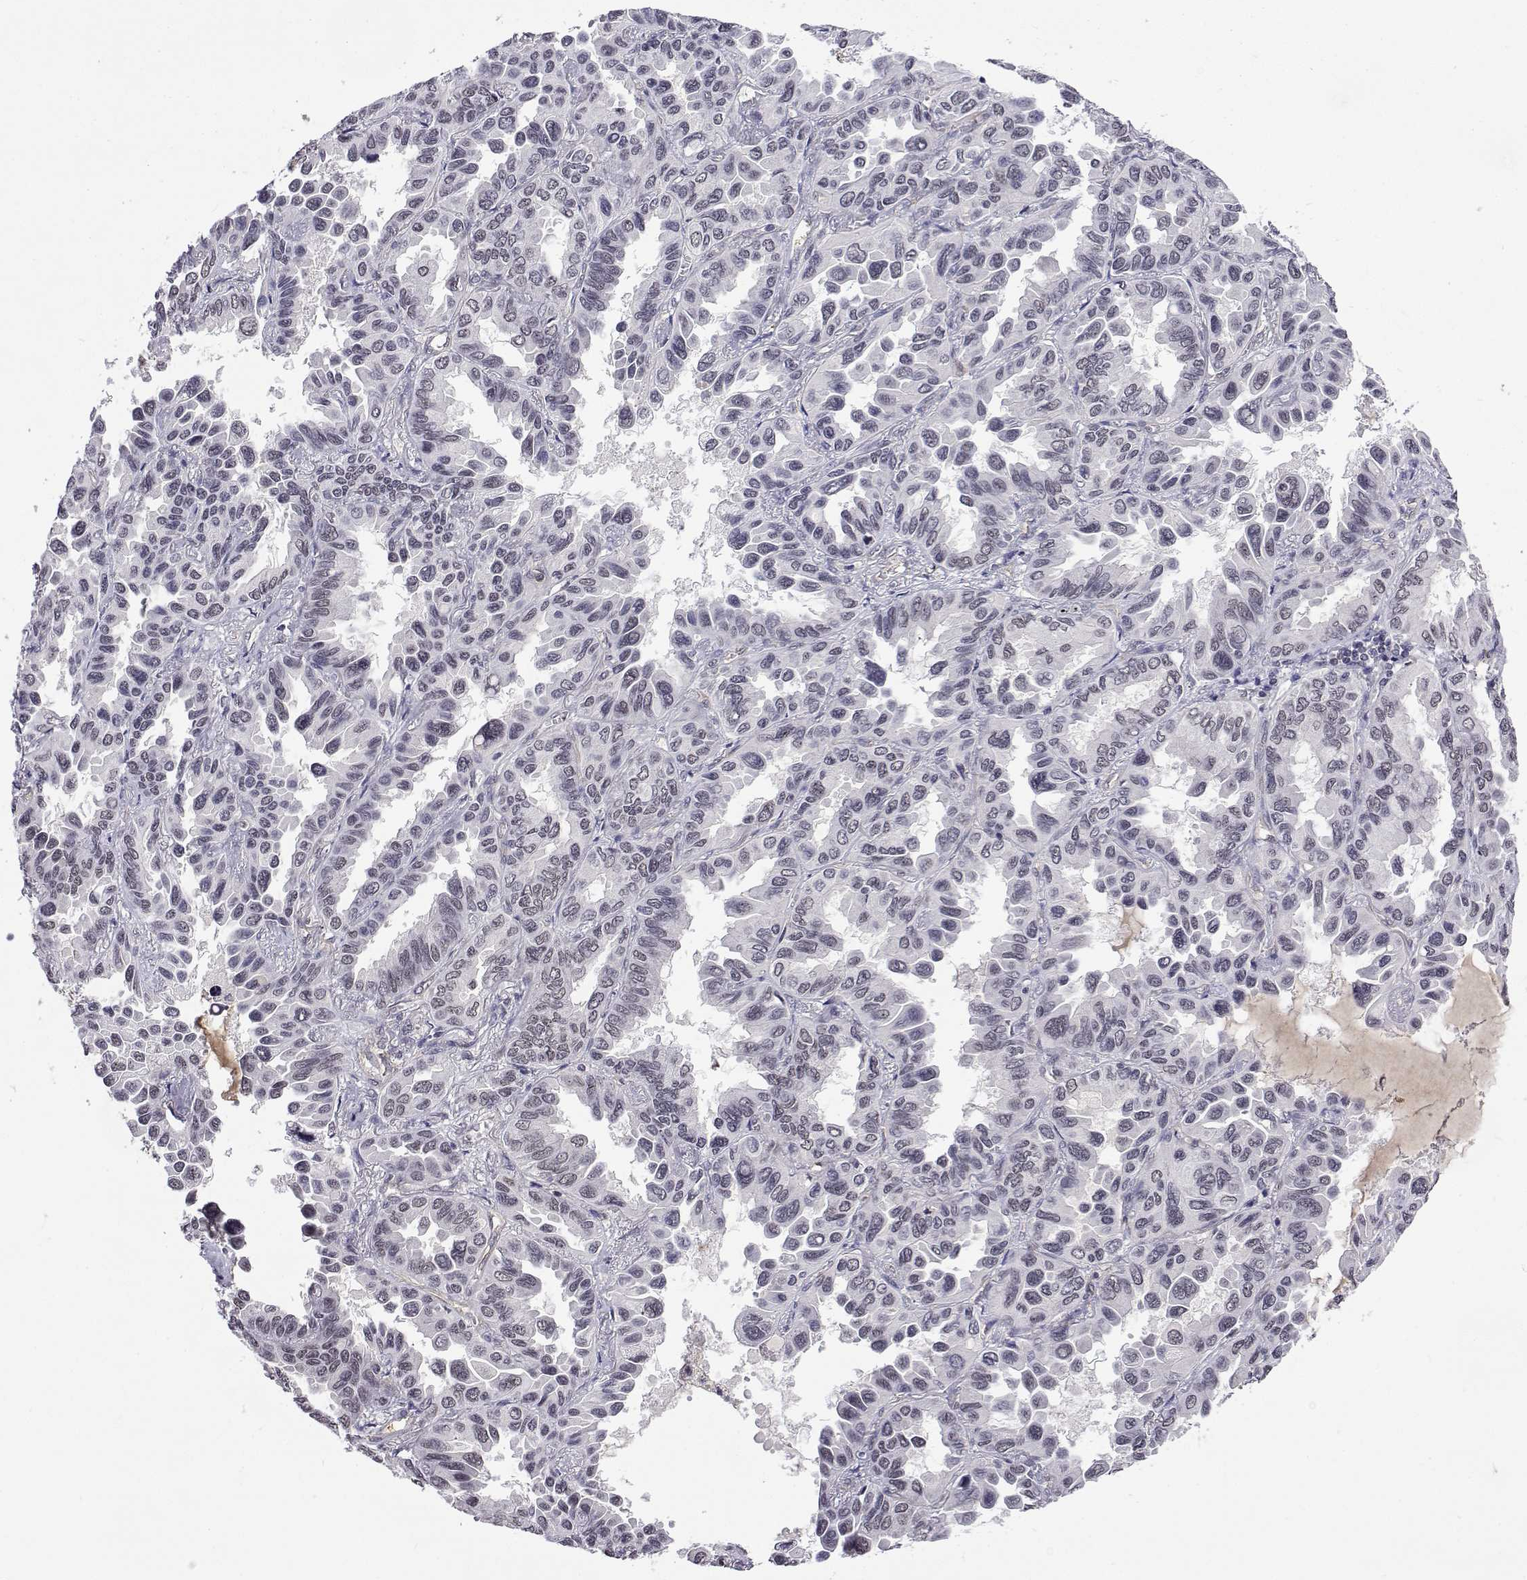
{"staining": {"intensity": "negative", "quantity": "none", "location": "none"}, "tissue": "lung cancer", "cell_type": "Tumor cells", "image_type": "cancer", "snomed": [{"axis": "morphology", "description": "Adenocarcinoma, NOS"}, {"axis": "topography", "description": "Lung"}], "caption": "Immunohistochemistry of human lung adenocarcinoma shows no staining in tumor cells.", "gene": "NHP2", "patient": {"sex": "male", "age": 64}}